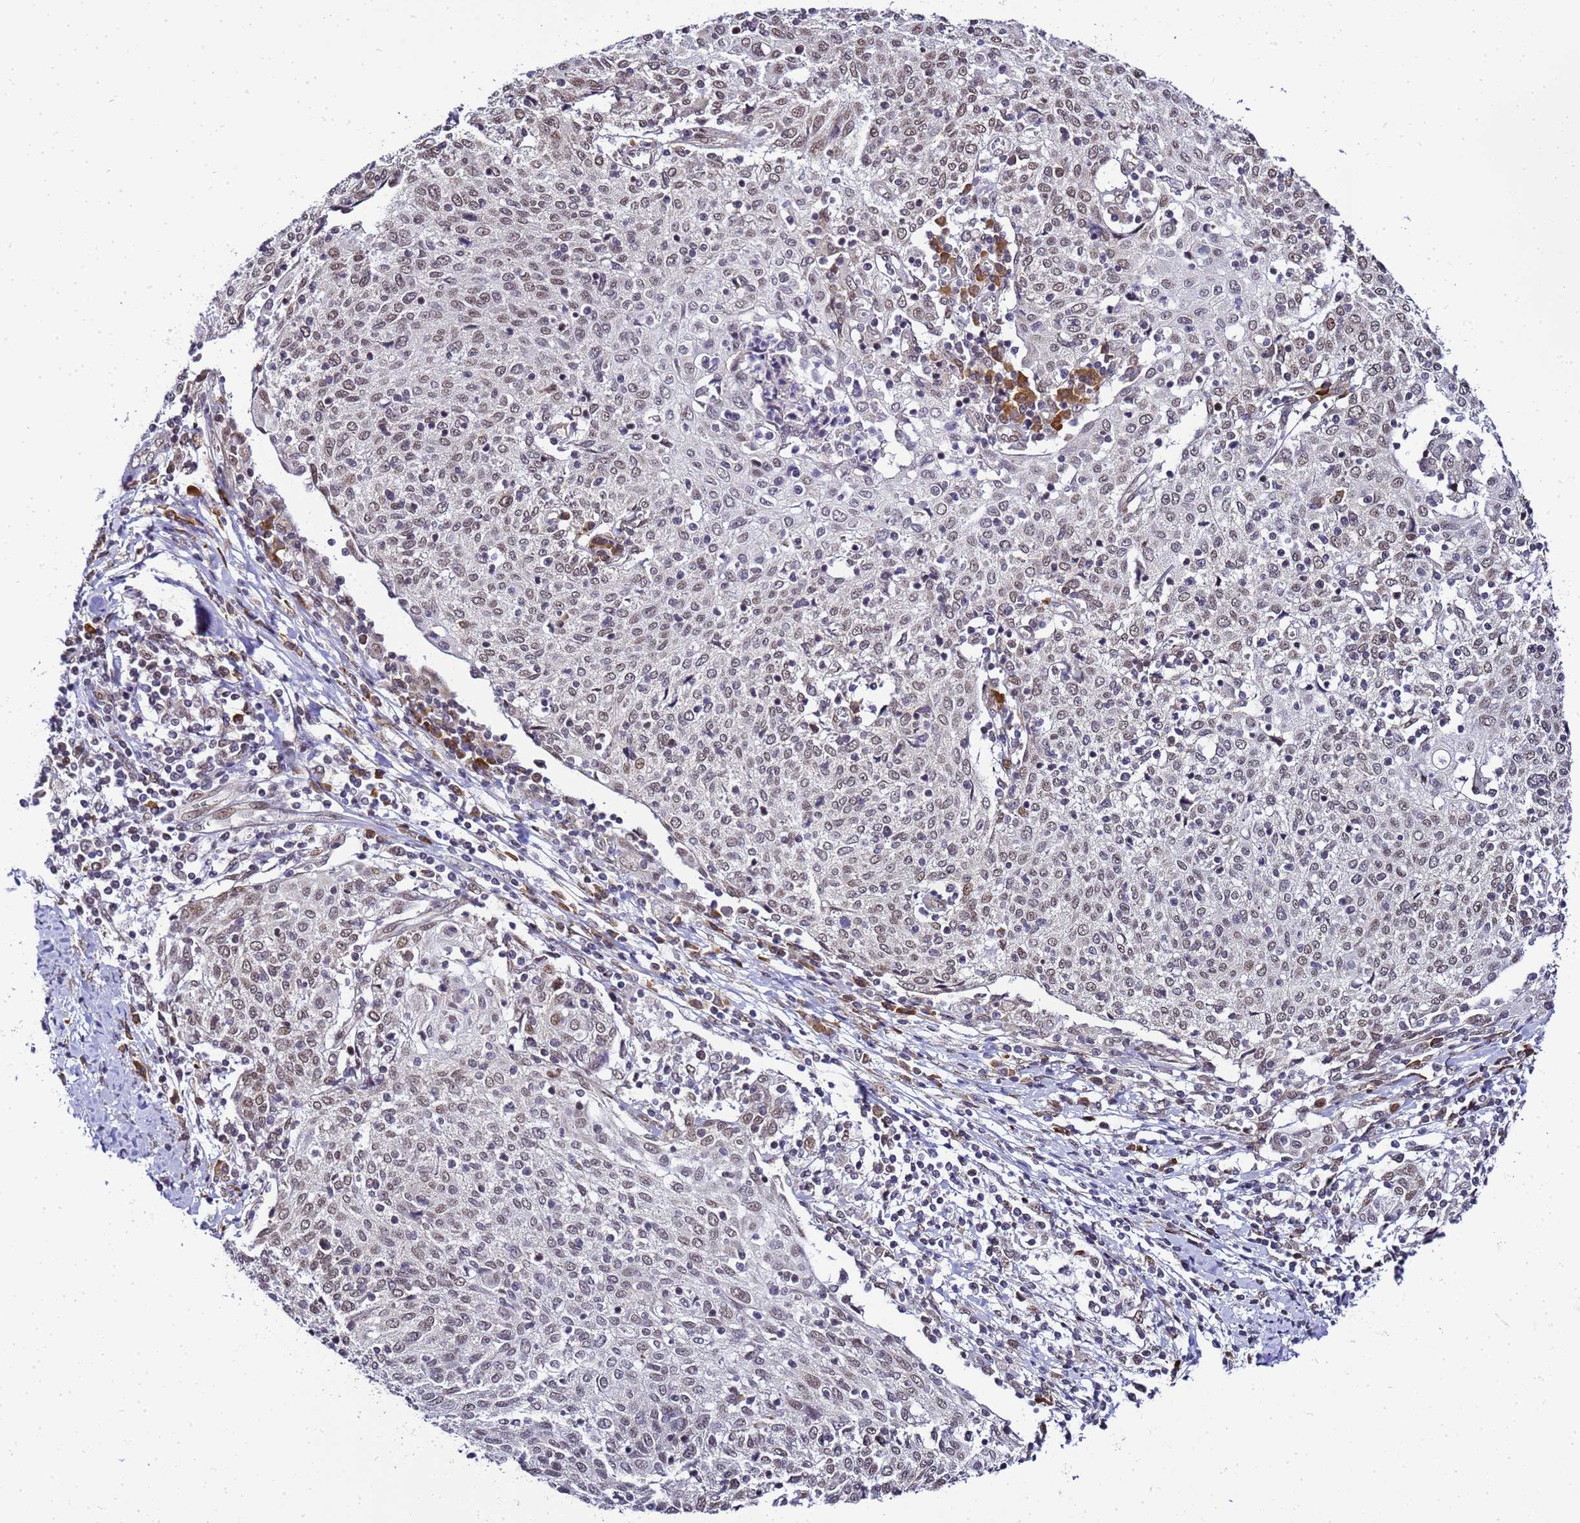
{"staining": {"intensity": "weak", "quantity": "<25%", "location": "nuclear"}, "tissue": "cervical cancer", "cell_type": "Tumor cells", "image_type": "cancer", "snomed": [{"axis": "morphology", "description": "Squamous cell carcinoma, NOS"}, {"axis": "topography", "description": "Cervix"}], "caption": "Tumor cells are negative for protein expression in human cervical cancer.", "gene": "SMN1", "patient": {"sex": "female", "age": 52}}